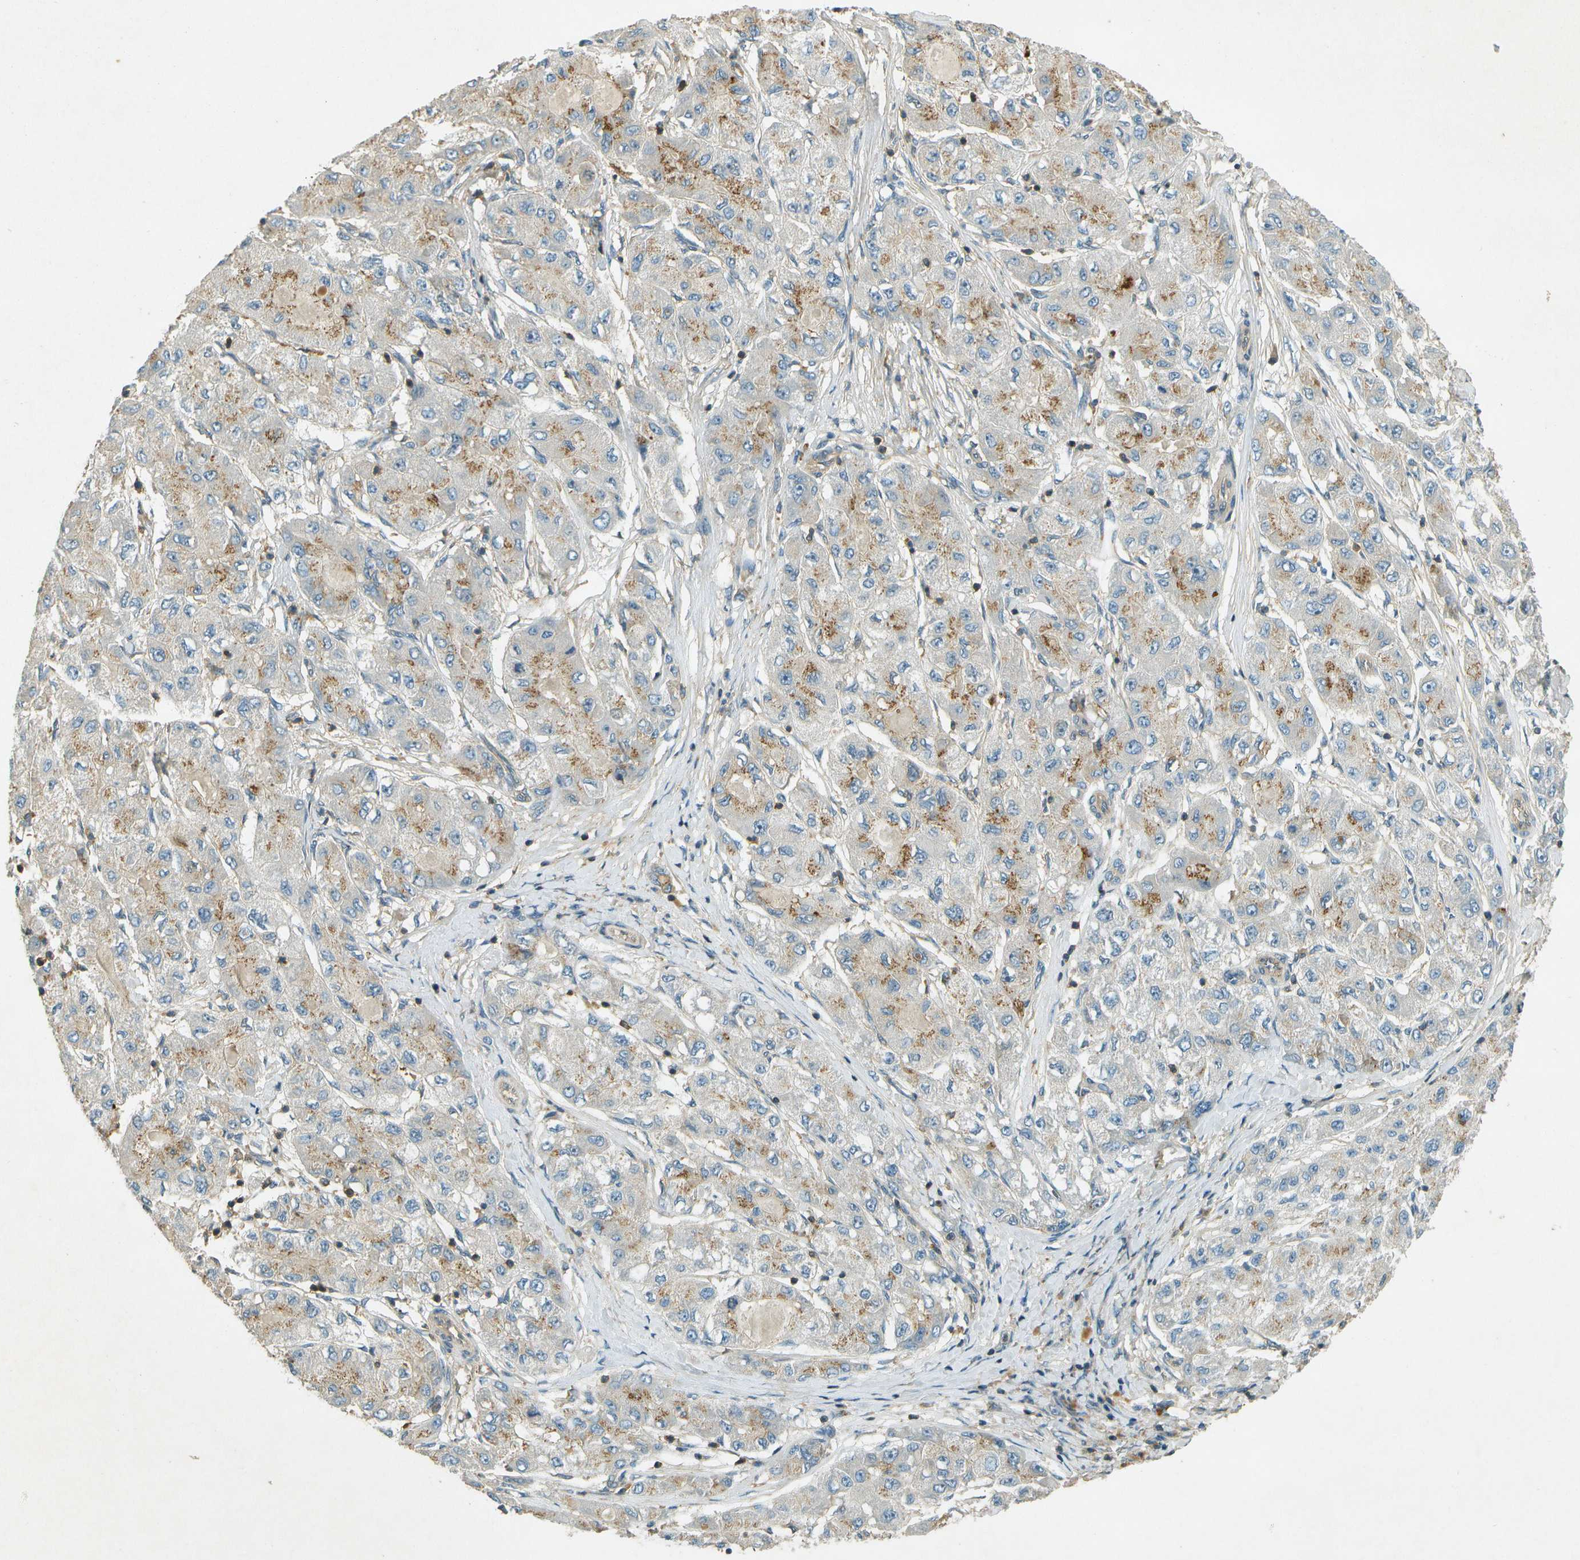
{"staining": {"intensity": "moderate", "quantity": "25%-75%", "location": "cytoplasmic/membranous"}, "tissue": "liver cancer", "cell_type": "Tumor cells", "image_type": "cancer", "snomed": [{"axis": "morphology", "description": "Carcinoma, Hepatocellular, NOS"}, {"axis": "topography", "description": "Liver"}], "caption": "High-power microscopy captured an immunohistochemistry photomicrograph of liver cancer, revealing moderate cytoplasmic/membranous staining in about 25%-75% of tumor cells.", "gene": "NUDT4", "patient": {"sex": "male", "age": 80}}